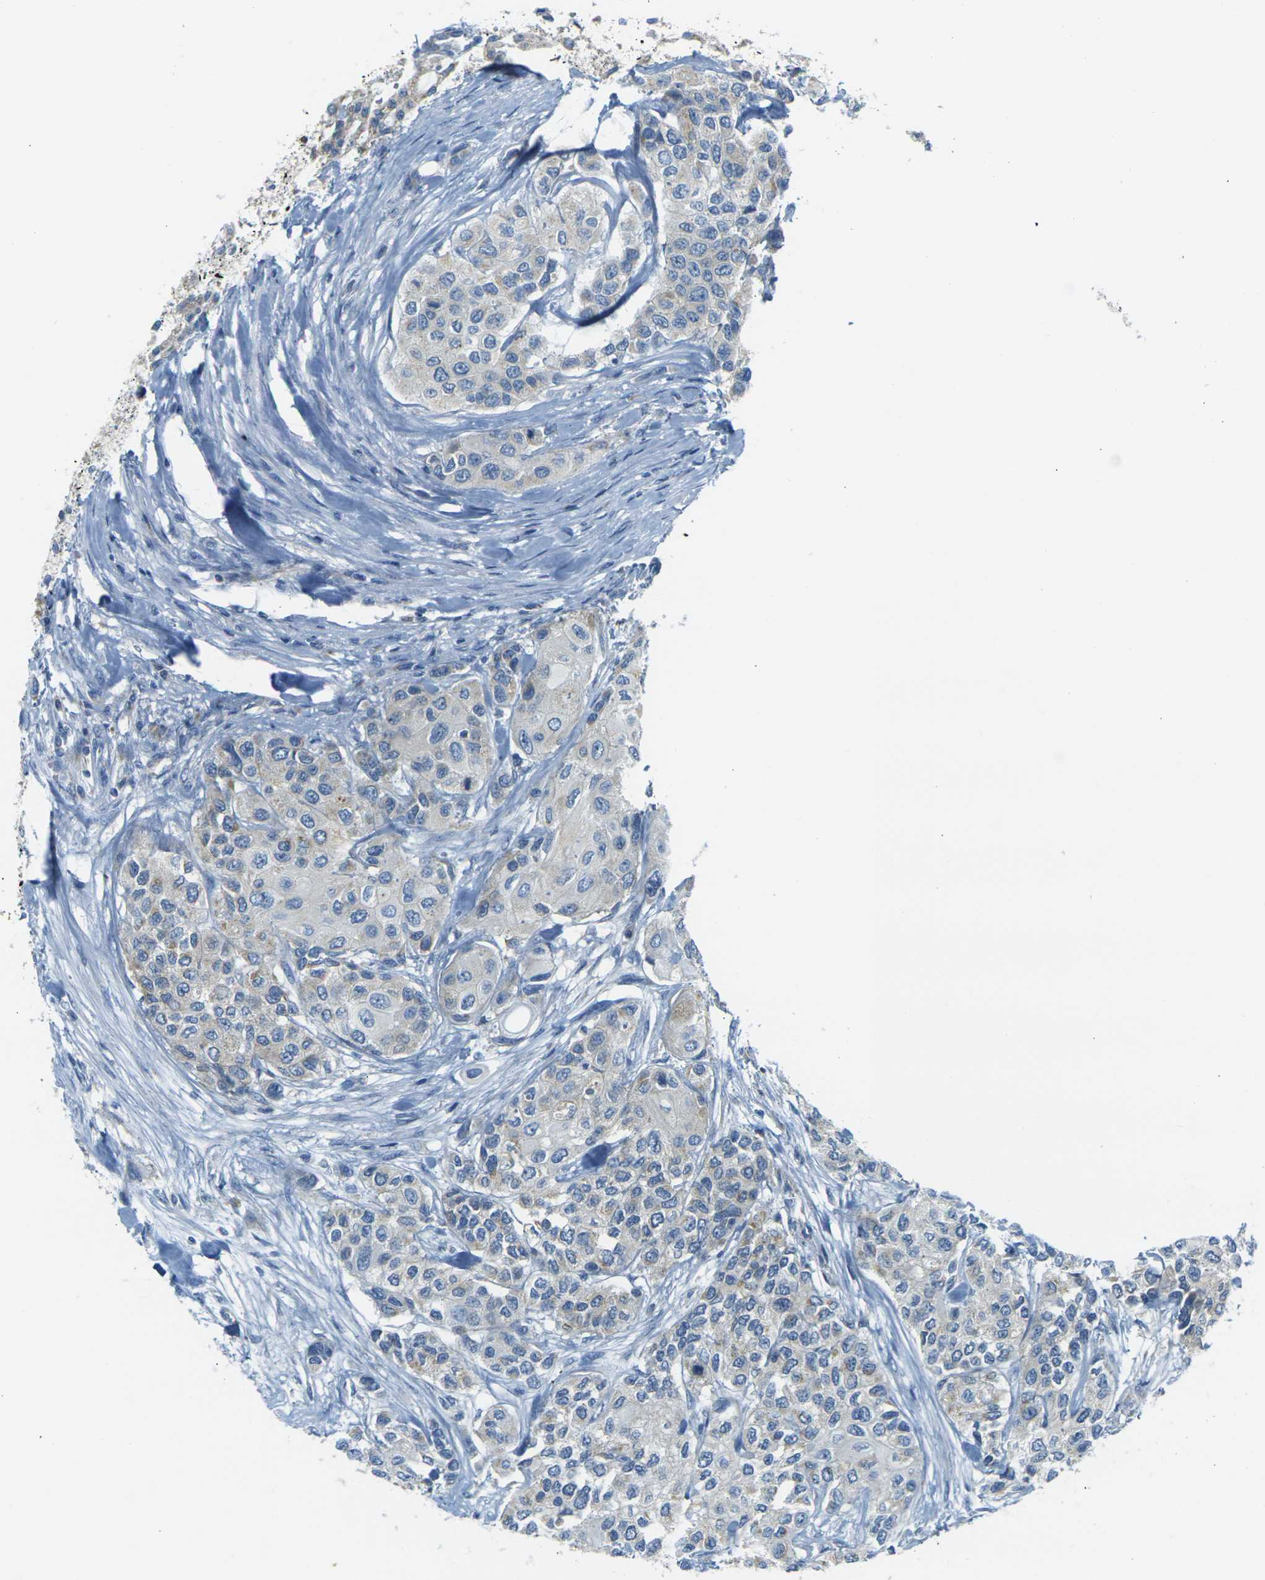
{"staining": {"intensity": "negative", "quantity": "none", "location": "none"}, "tissue": "urothelial cancer", "cell_type": "Tumor cells", "image_type": "cancer", "snomed": [{"axis": "morphology", "description": "Urothelial carcinoma, High grade"}, {"axis": "topography", "description": "Urinary bladder"}], "caption": "This is an IHC image of urothelial carcinoma (high-grade). There is no positivity in tumor cells.", "gene": "PARD6B", "patient": {"sex": "female", "age": 56}}